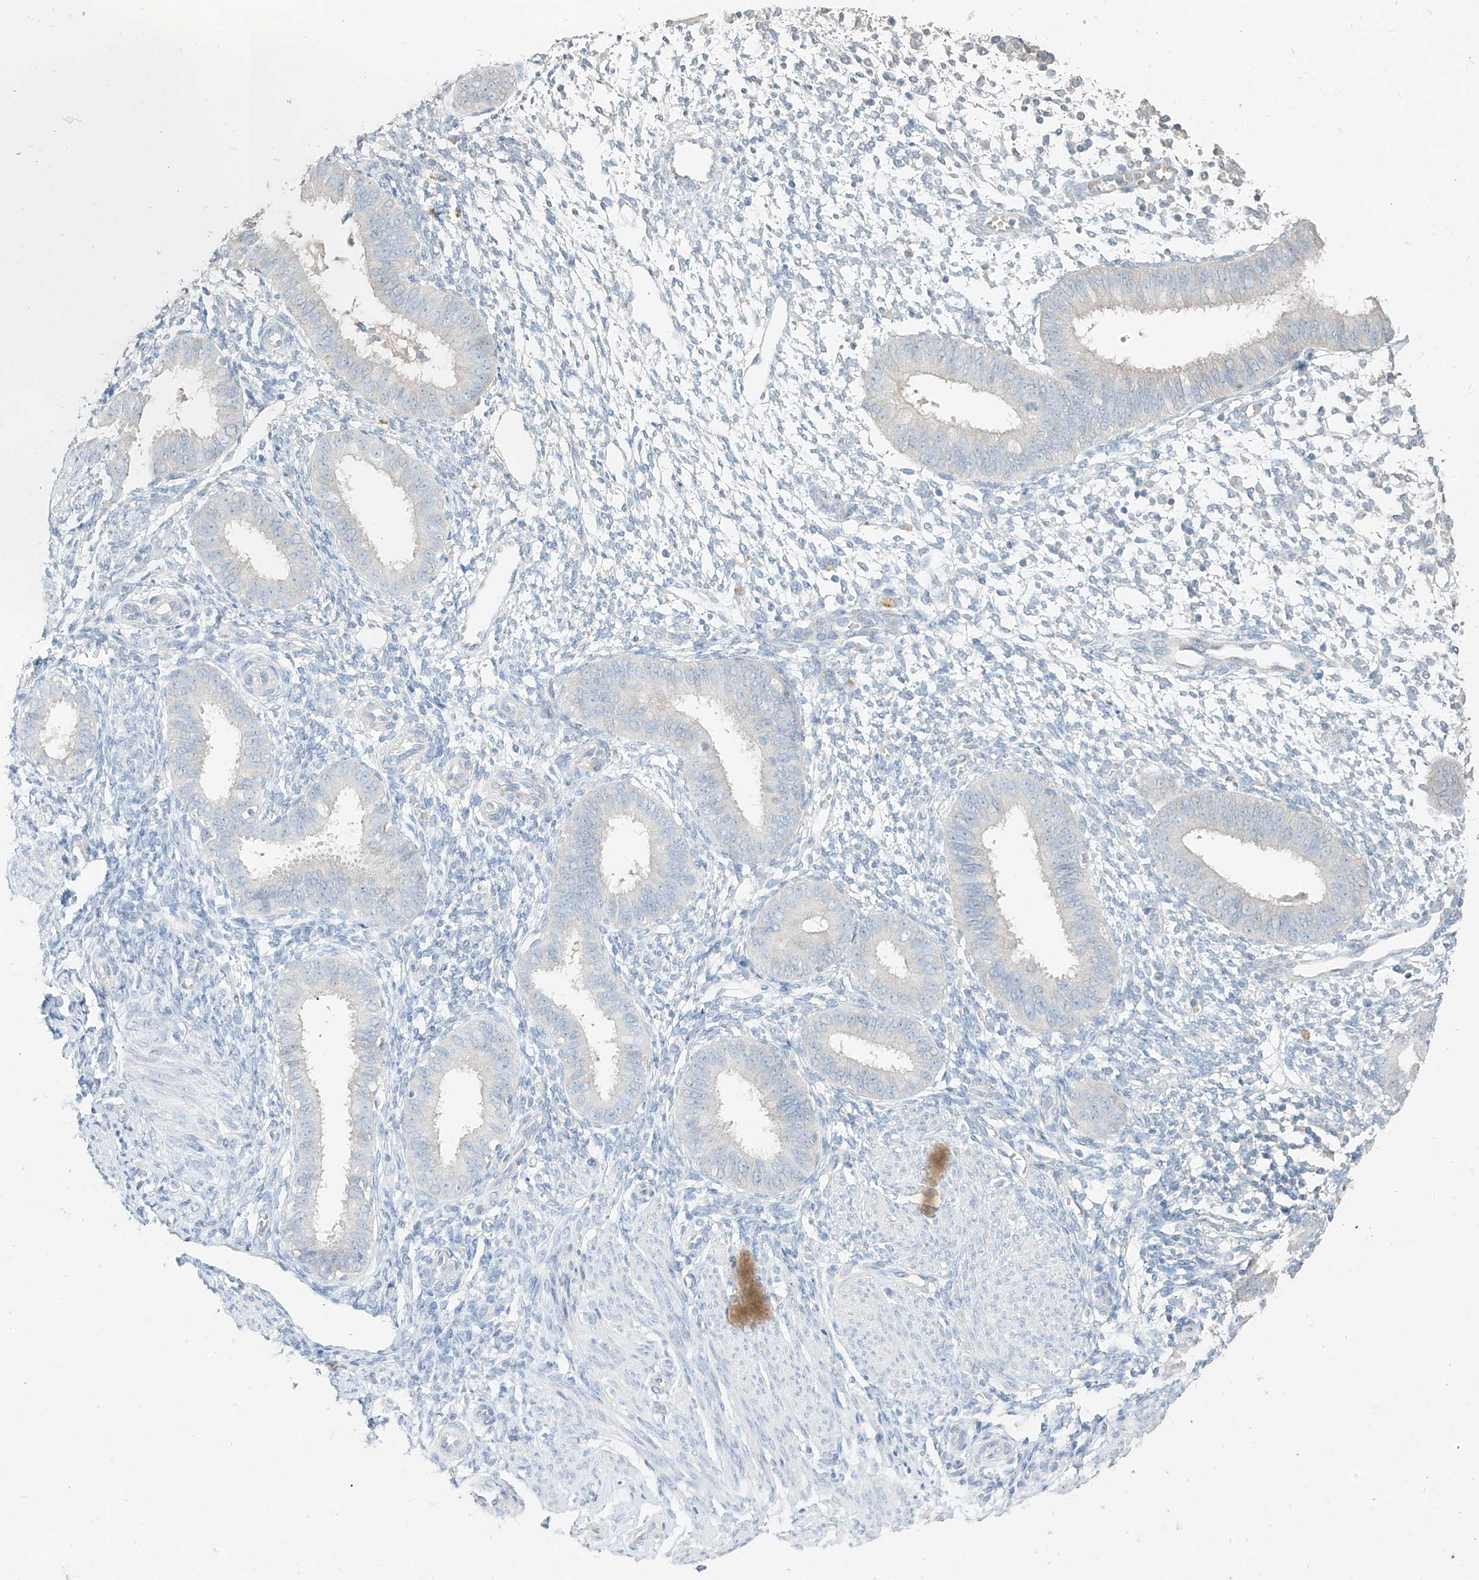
{"staining": {"intensity": "negative", "quantity": "none", "location": "none"}, "tissue": "endometrium", "cell_type": "Cells in endometrial stroma", "image_type": "normal", "snomed": [{"axis": "morphology", "description": "Normal tissue, NOS"}, {"axis": "topography", "description": "Uterus"}, {"axis": "topography", "description": "Endometrium"}], "caption": "A micrograph of endometrium stained for a protein shows no brown staining in cells in endometrial stroma. (DAB (3,3'-diaminobenzidine) immunohistochemistry (IHC) visualized using brightfield microscopy, high magnification).", "gene": "ZZEF1", "patient": {"sex": "female", "age": 48}}